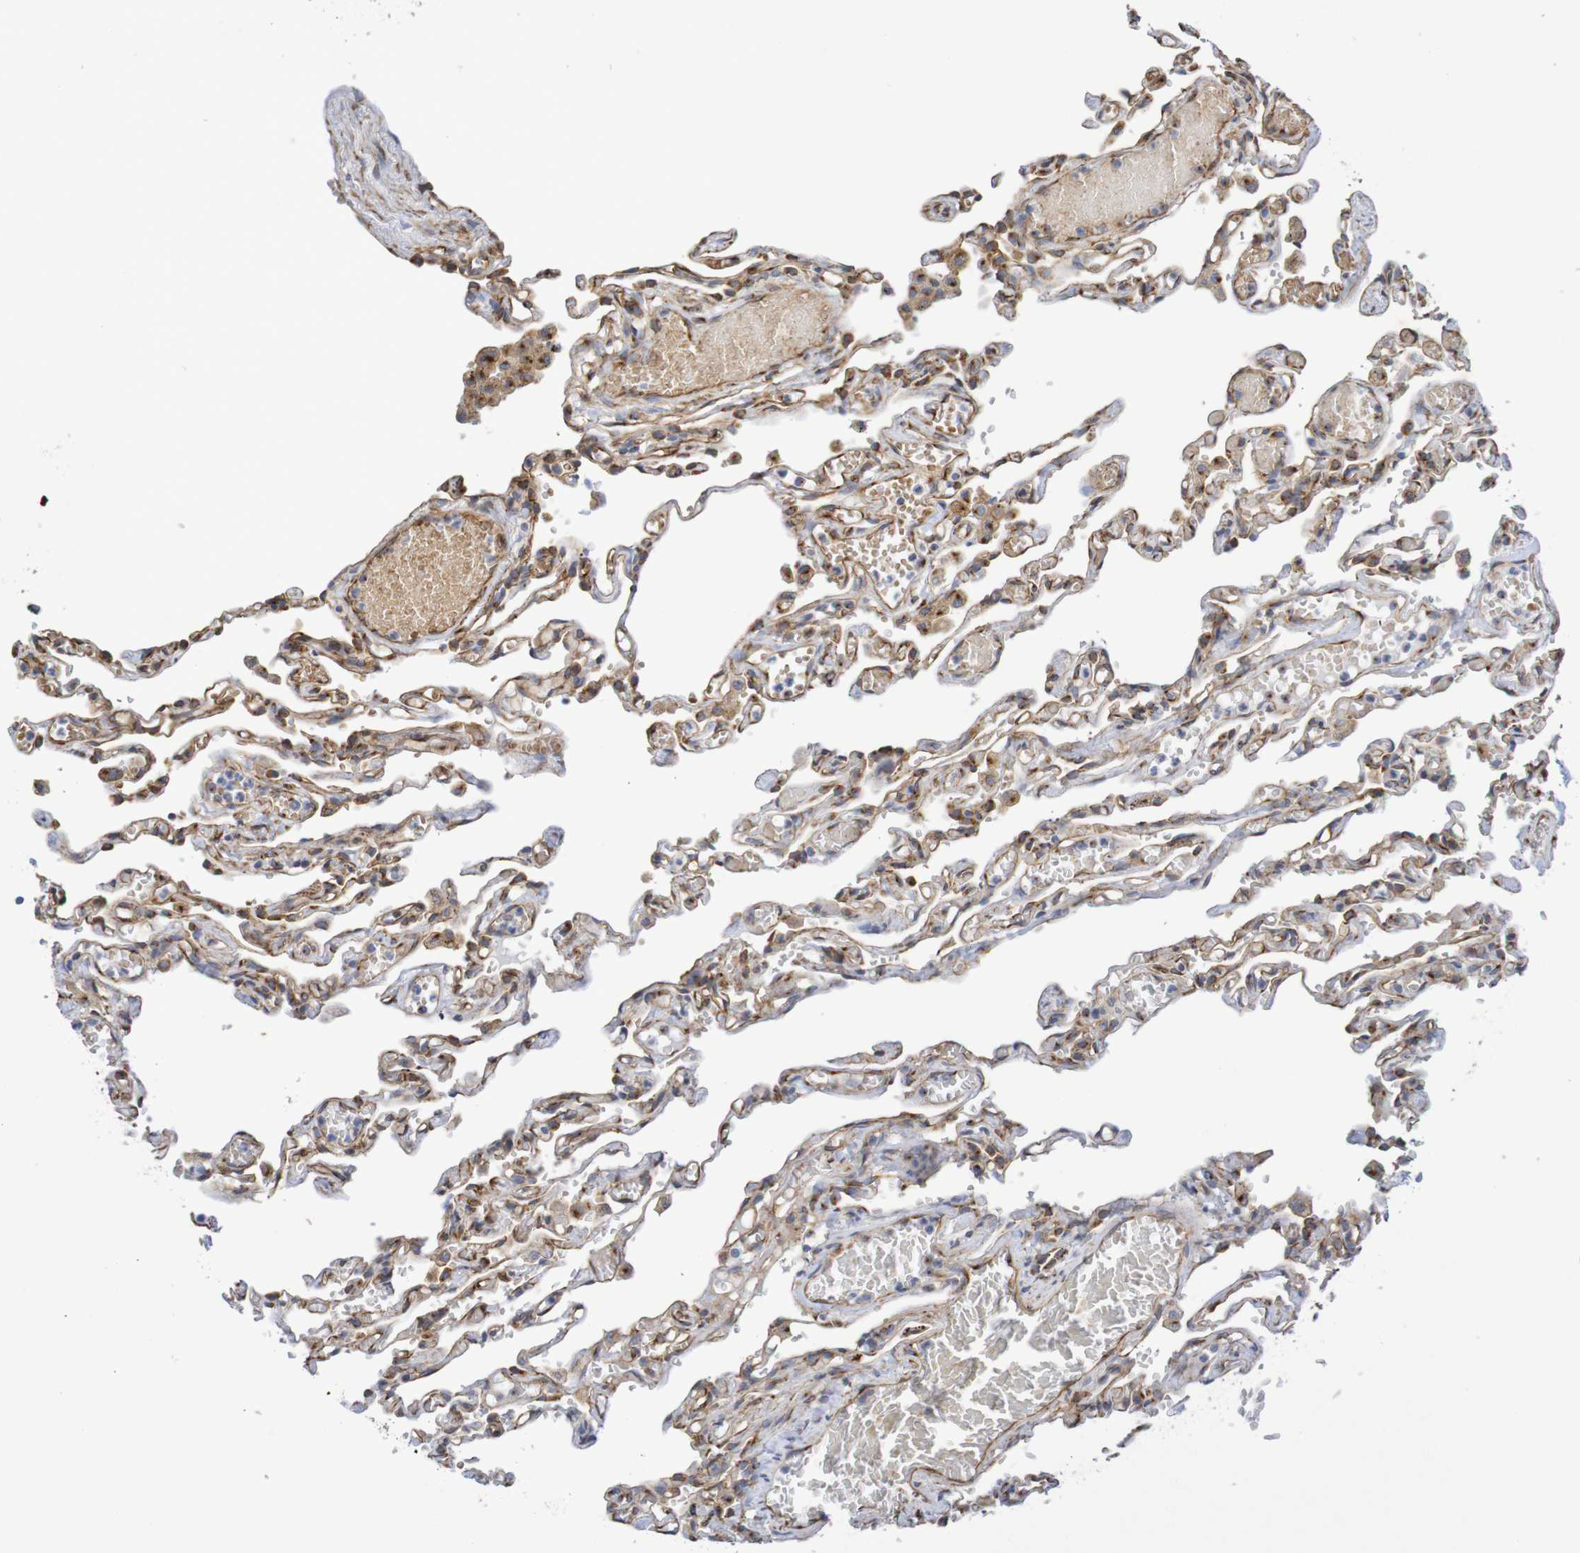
{"staining": {"intensity": "moderate", "quantity": "25%-75%", "location": "cytoplasmic/membranous"}, "tissue": "lung", "cell_type": "Alveolar cells", "image_type": "normal", "snomed": [{"axis": "morphology", "description": "Normal tissue, NOS"}, {"axis": "topography", "description": "Lung"}], "caption": "Lung stained with DAB immunohistochemistry (IHC) reveals medium levels of moderate cytoplasmic/membranous staining in approximately 25%-75% of alveolar cells.", "gene": "DCP2", "patient": {"sex": "male", "age": 21}}